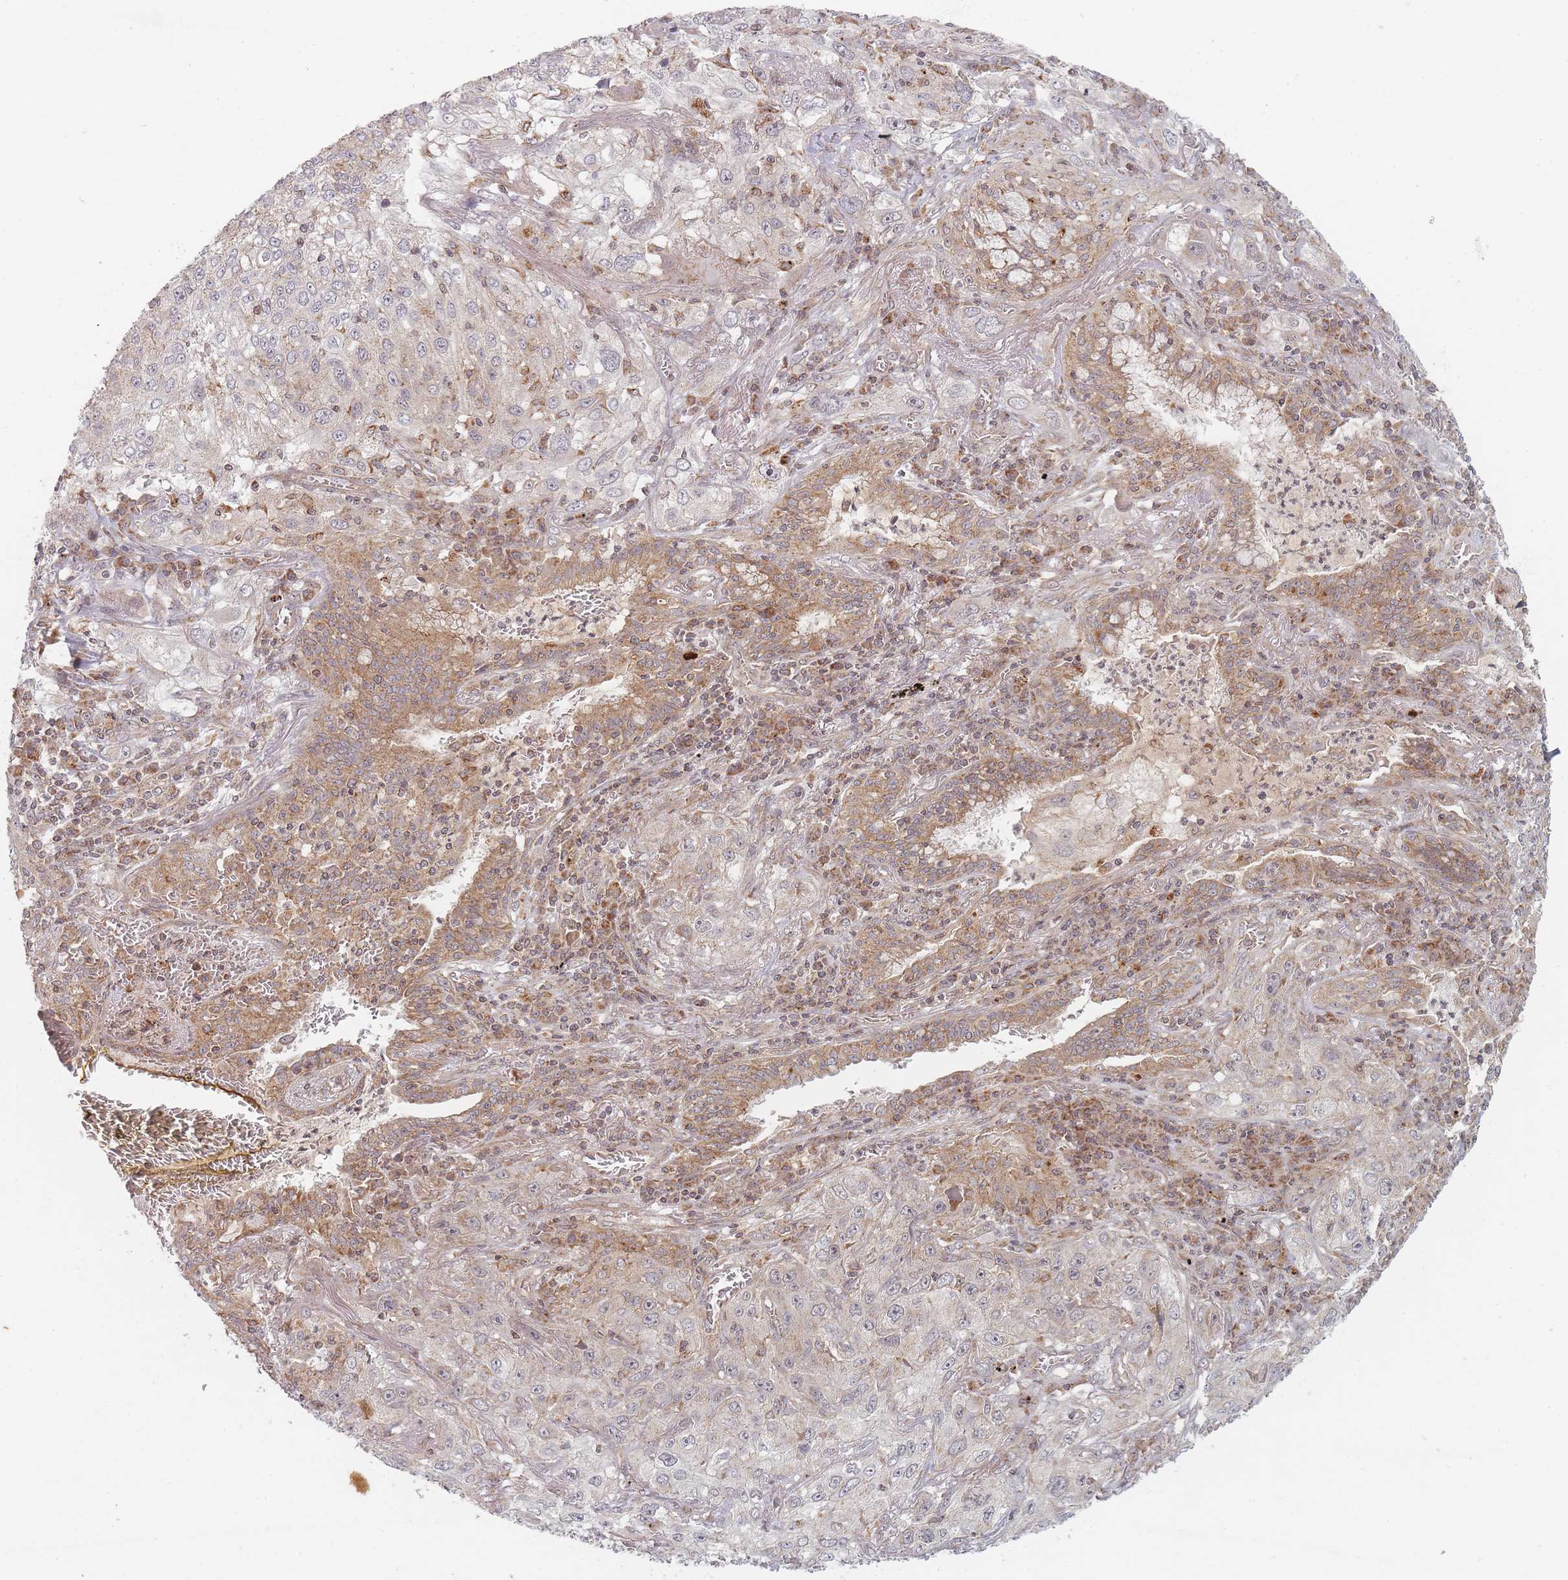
{"staining": {"intensity": "weak", "quantity": "<25%", "location": "cytoplasmic/membranous"}, "tissue": "lung cancer", "cell_type": "Tumor cells", "image_type": "cancer", "snomed": [{"axis": "morphology", "description": "Squamous cell carcinoma, NOS"}, {"axis": "topography", "description": "Lung"}], "caption": "Tumor cells are negative for brown protein staining in lung cancer.", "gene": "RADX", "patient": {"sex": "female", "age": 69}}